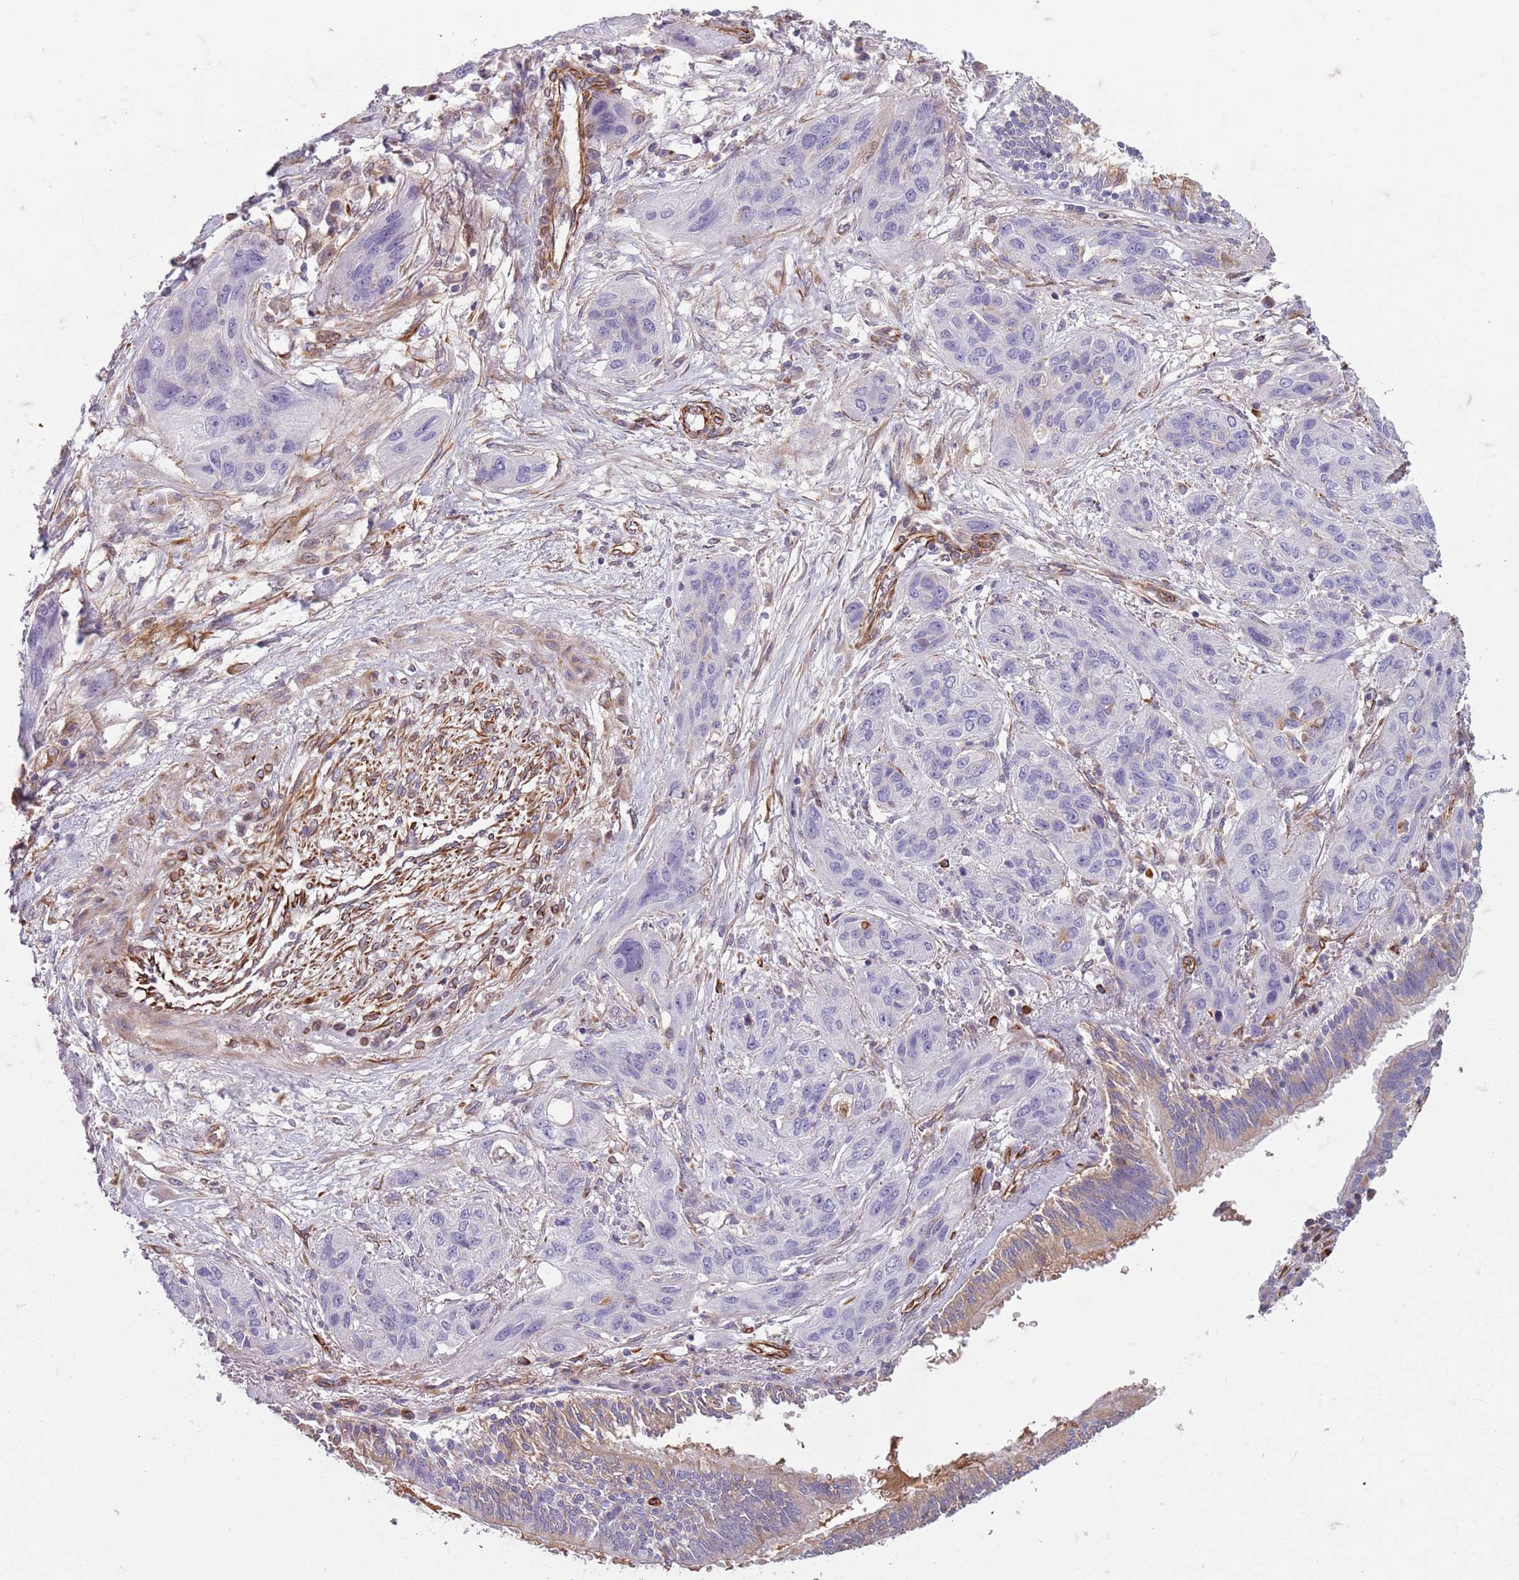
{"staining": {"intensity": "negative", "quantity": "none", "location": "none"}, "tissue": "lung cancer", "cell_type": "Tumor cells", "image_type": "cancer", "snomed": [{"axis": "morphology", "description": "Squamous cell carcinoma, NOS"}, {"axis": "topography", "description": "Lung"}], "caption": "The photomicrograph reveals no staining of tumor cells in squamous cell carcinoma (lung). (DAB IHC with hematoxylin counter stain).", "gene": "TAS2R38", "patient": {"sex": "female", "age": 70}}